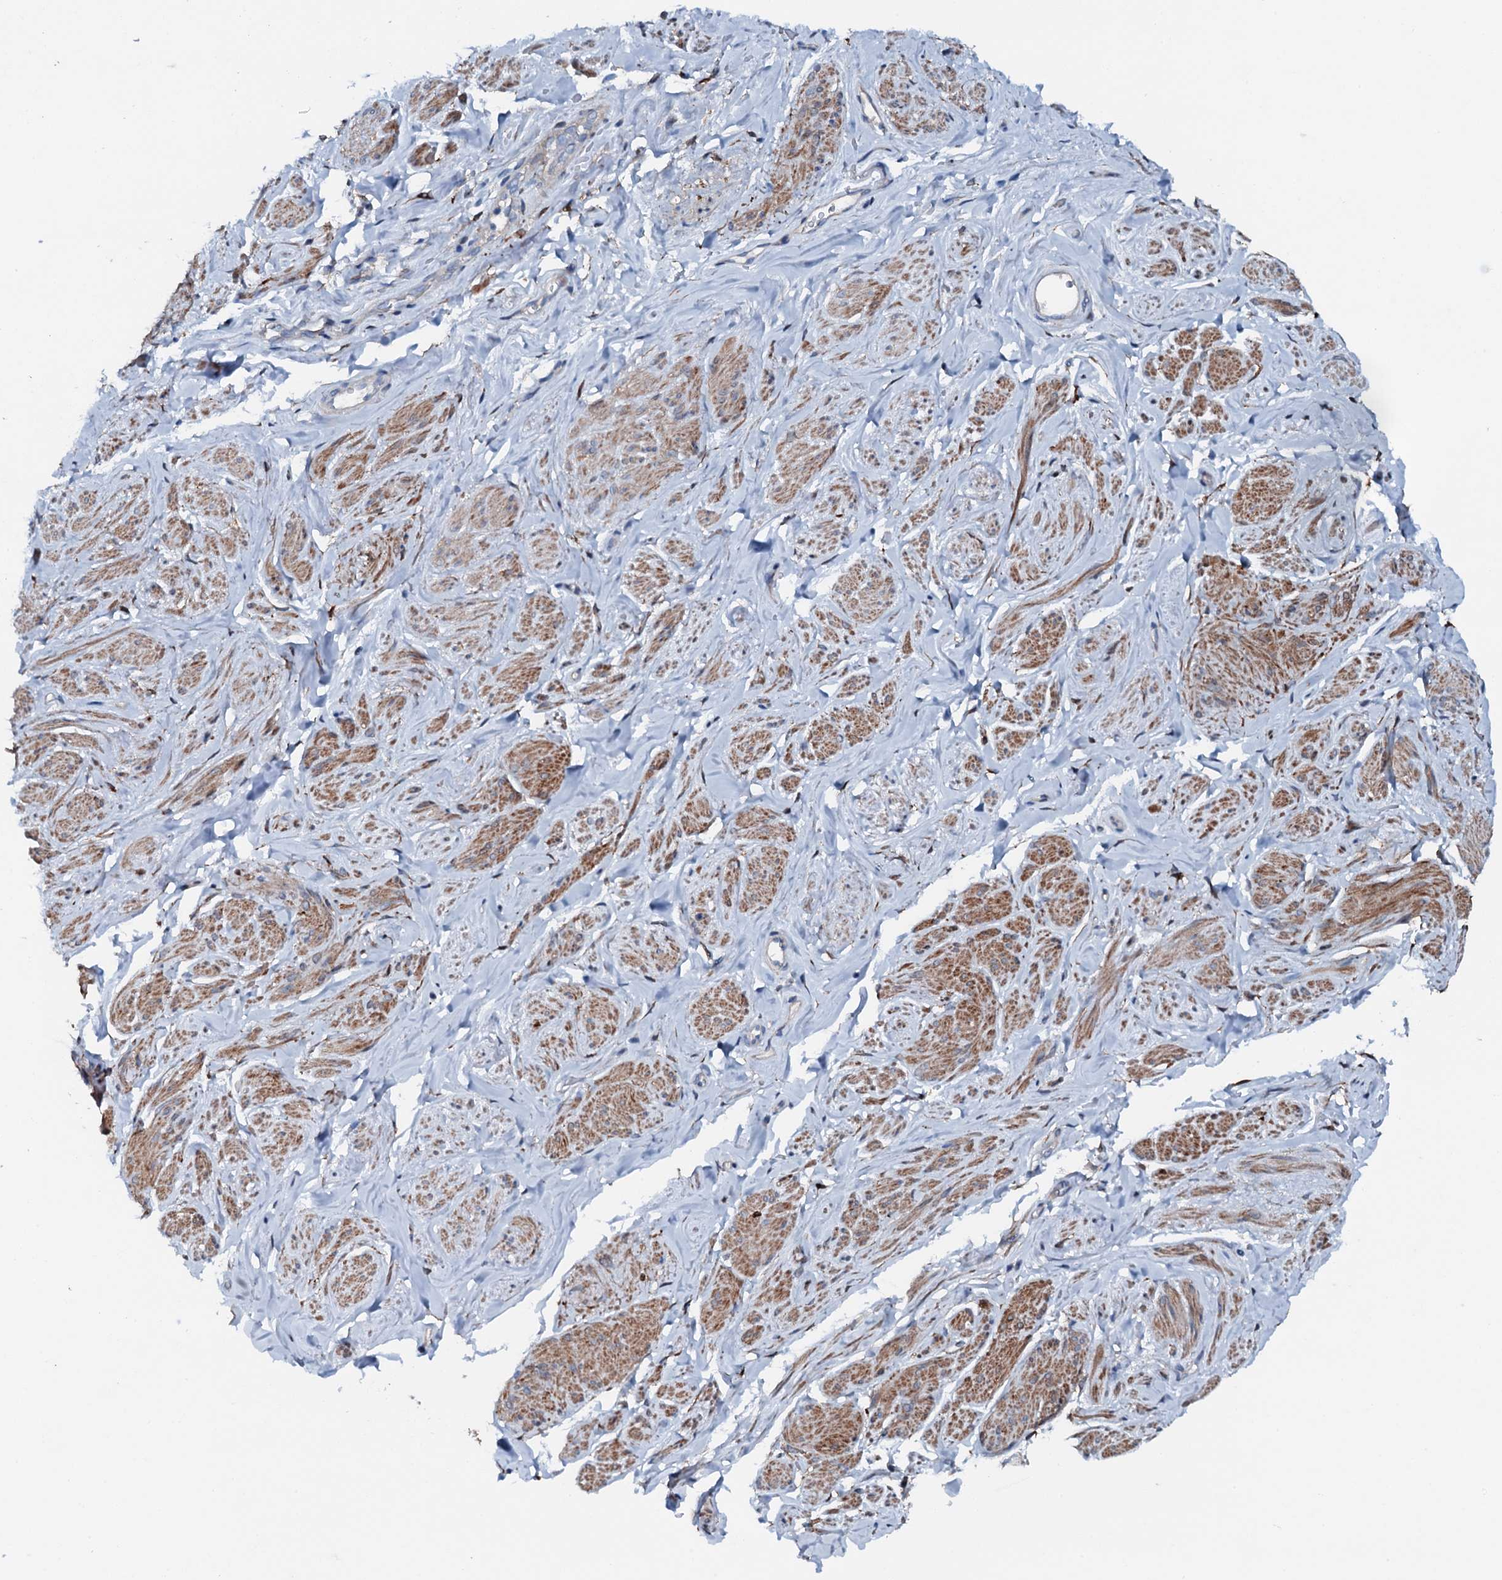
{"staining": {"intensity": "moderate", "quantity": "25%-75%", "location": "cytoplasmic/membranous"}, "tissue": "smooth muscle", "cell_type": "Smooth muscle cells", "image_type": "normal", "snomed": [{"axis": "morphology", "description": "Normal tissue, NOS"}, {"axis": "topography", "description": "Smooth muscle"}, {"axis": "topography", "description": "Peripheral nerve tissue"}], "caption": "Immunohistochemistry (IHC) photomicrograph of unremarkable smooth muscle: human smooth muscle stained using immunohistochemistry reveals medium levels of moderate protein expression localized specifically in the cytoplasmic/membranous of smooth muscle cells, appearing as a cytoplasmic/membranous brown color.", "gene": "GFOD2", "patient": {"sex": "male", "age": 69}}